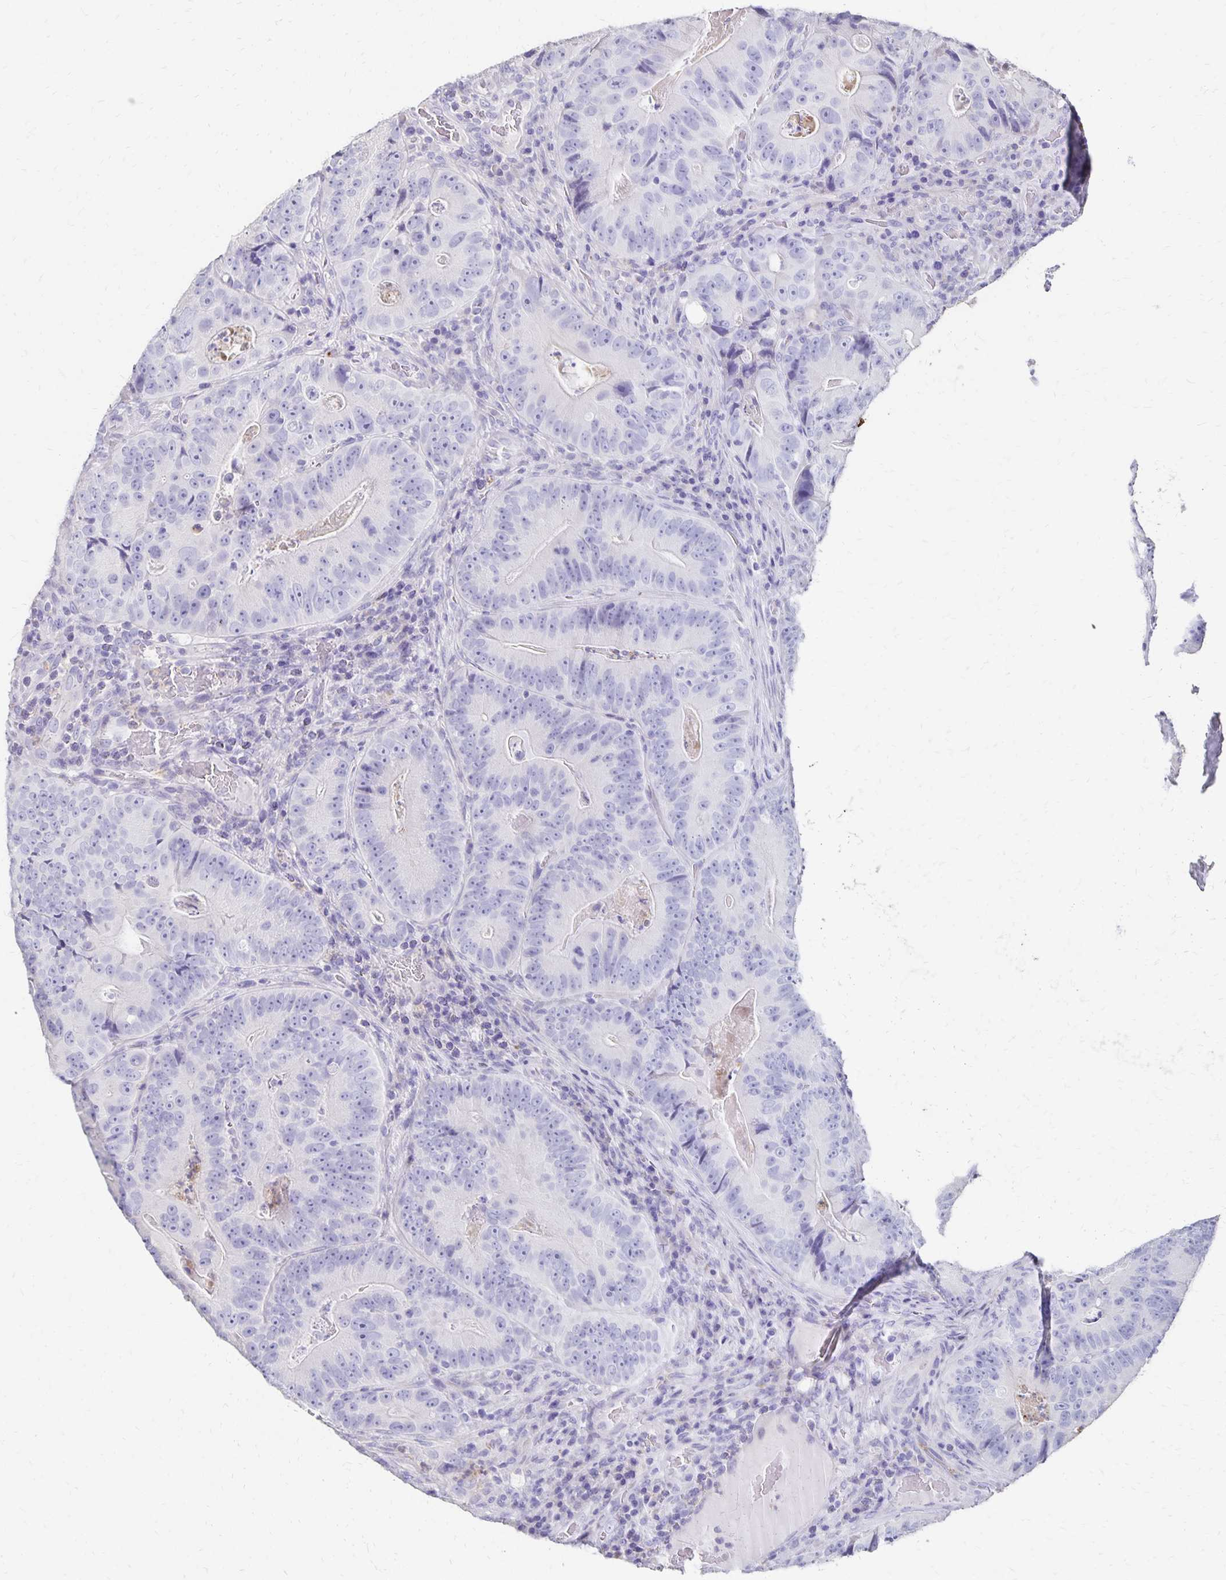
{"staining": {"intensity": "negative", "quantity": "none", "location": "none"}, "tissue": "colorectal cancer", "cell_type": "Tumor cells", "image_type": "cancer", "snomed": [{"axis": "morphology", "description": "Adenocarcinoma, NOS"}, {"axis": "topography", "description": "Colon"}], "caption": "Immunohistochemistry (IHC) image of neoplastic tissue: human colorectal cancer (adenocarcinoma) stained with DAB (3,3'-diaminobenzidine) shows no significant protein positivity in tumor cells.", "gene": "DYNLT4", "patient": {"sex": "female", "age": 86}}